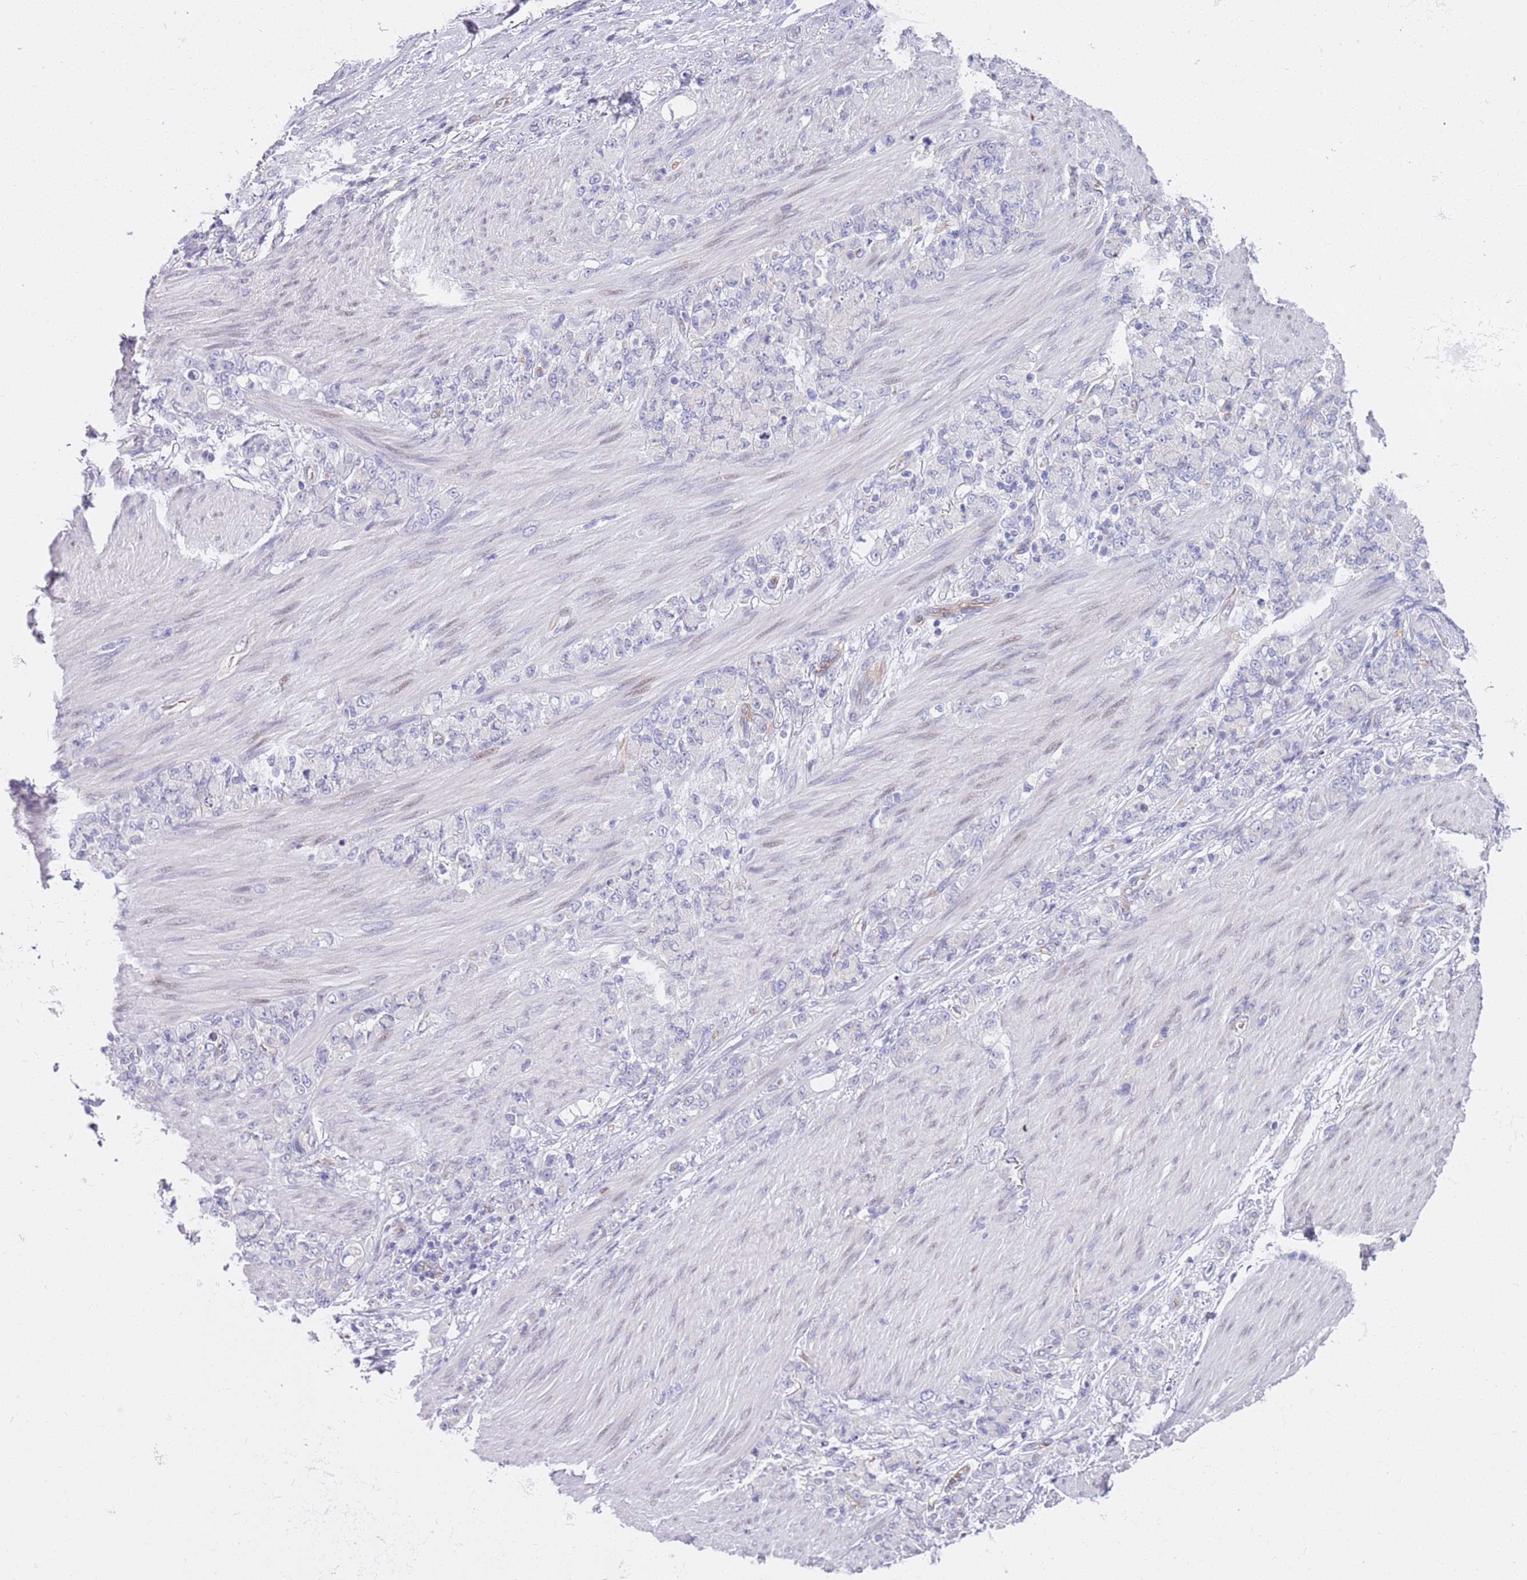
{"staining": {"intensity": "negative", "quantity": "none", "location": "none"}, "tissue": "stomach cancer", "cell_type": "Tumor cells", "image_type": "cancer", "snomed": [{"axis": "morphology", "description": "Normal tissue, NOS"}, {"axis": "morphology", "description": "Adenocarcinoma, NOS"}, {"axis": "topography", "description": "Stomach"}], "caption": "This histopathology image is of stomach cancer (adenocarcinoma) stained with immunohistochemistry (IHC) to label a protein in brown with the nuclei are counter-stained blue. There is no positivity in tumor cells.", "gene": "BRMS1L", "patient": {"sex": "female", "age": 79}}